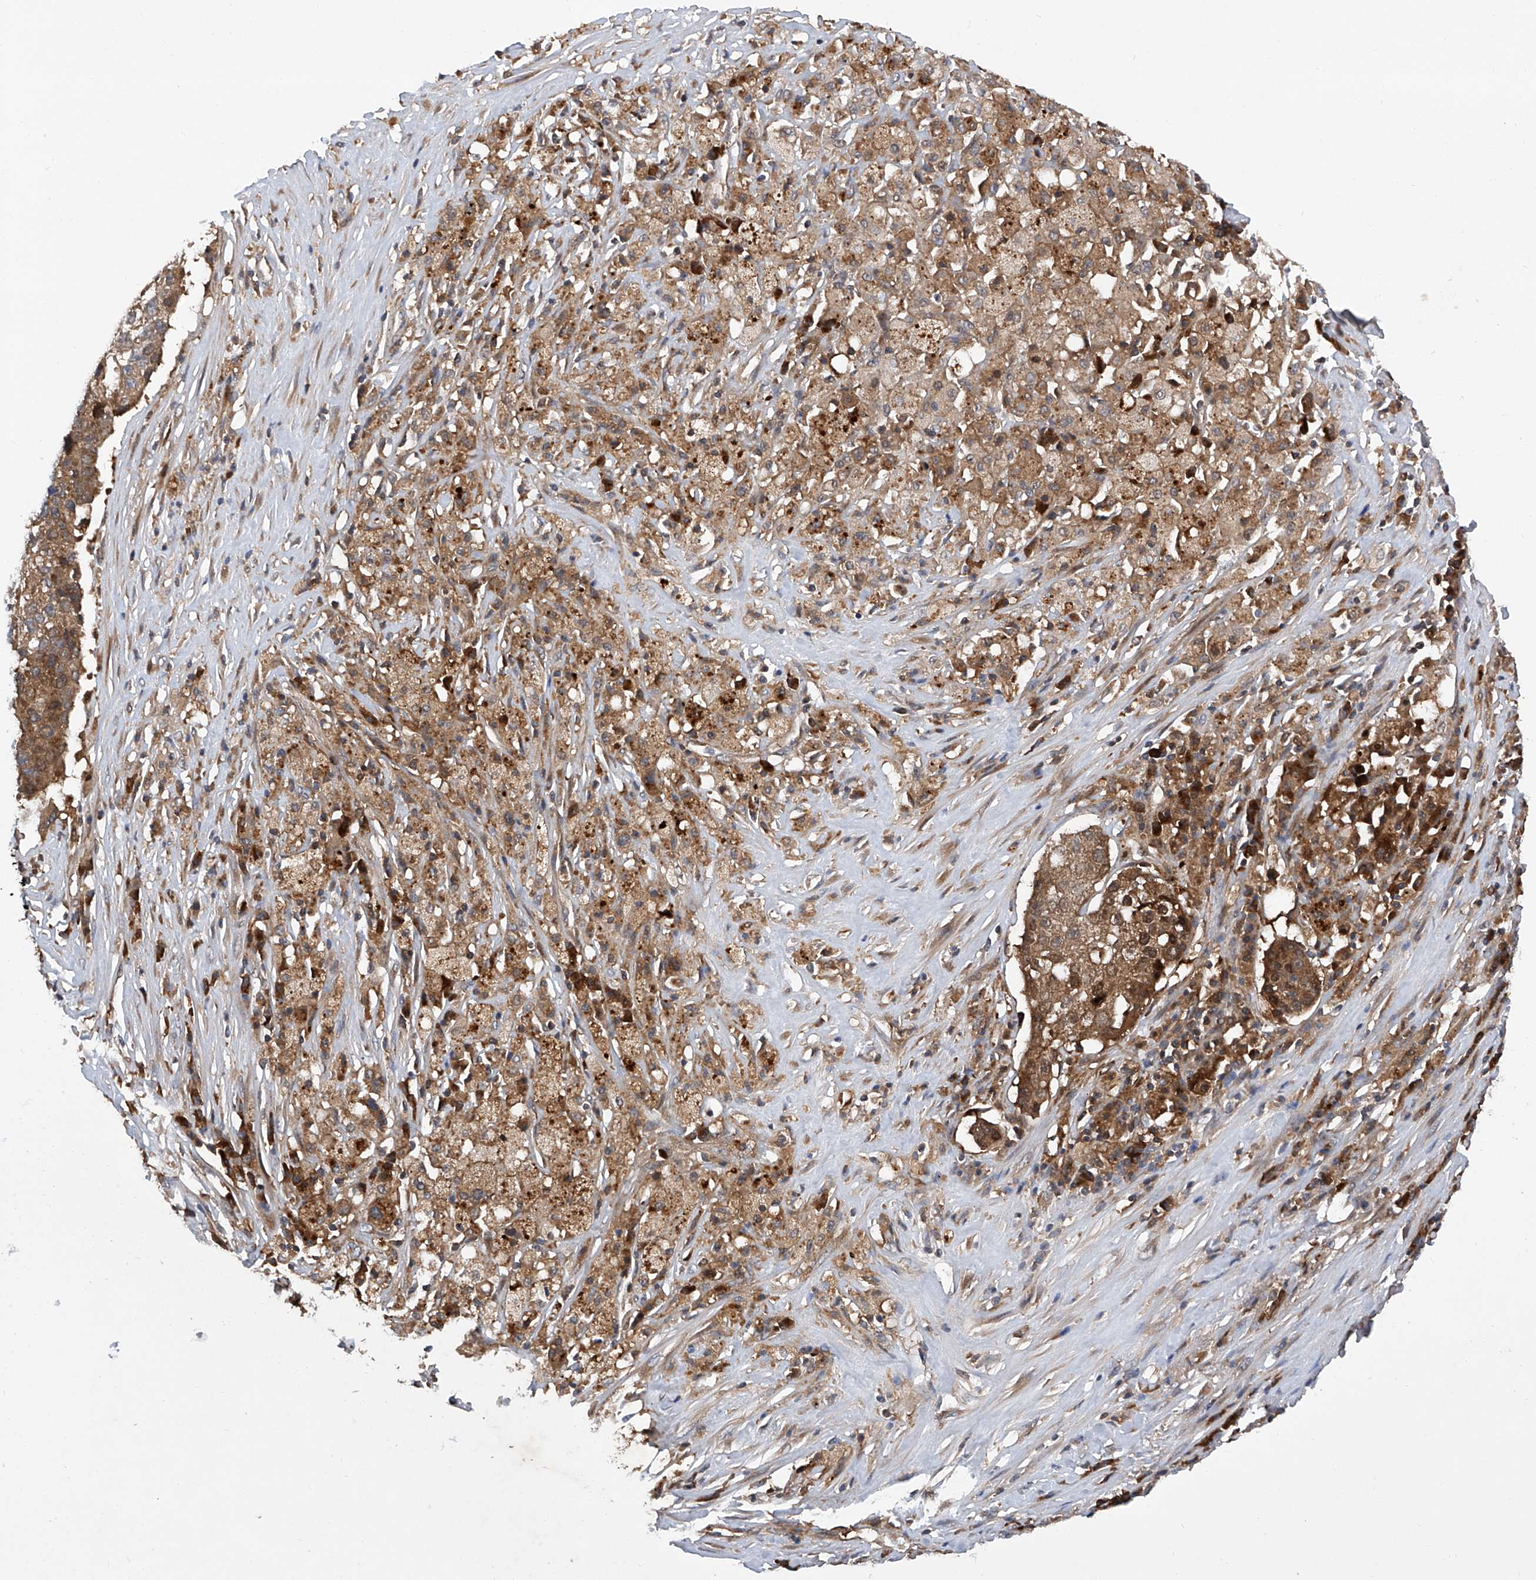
{"staining": {"intensity": "moderate", "quantity": ">75%", "location": "cytoplasmic/membranous"}, "tissue": "lung cancer", "cell_type": "Tumor cells", "image_type": "cancer", "snomed": [{"axis": "morphology", "description": "Squamous cell carcinoma, NOS"}, {"axis": "topography", "description": "Lung"}], "caption": "An IHC histopathology image of neoplastic tissue is shown. Protein staining in brown shows moderate cytoplasmic/membranous positivity in lung cancer (squamous cell carcinoma) within tumor cells. Immunohistochemistry stains the protein of interest in brown and the nuclei are stained blue.", "gene": "ASCC3", "patient": {"sex": "male", "age": 61}}